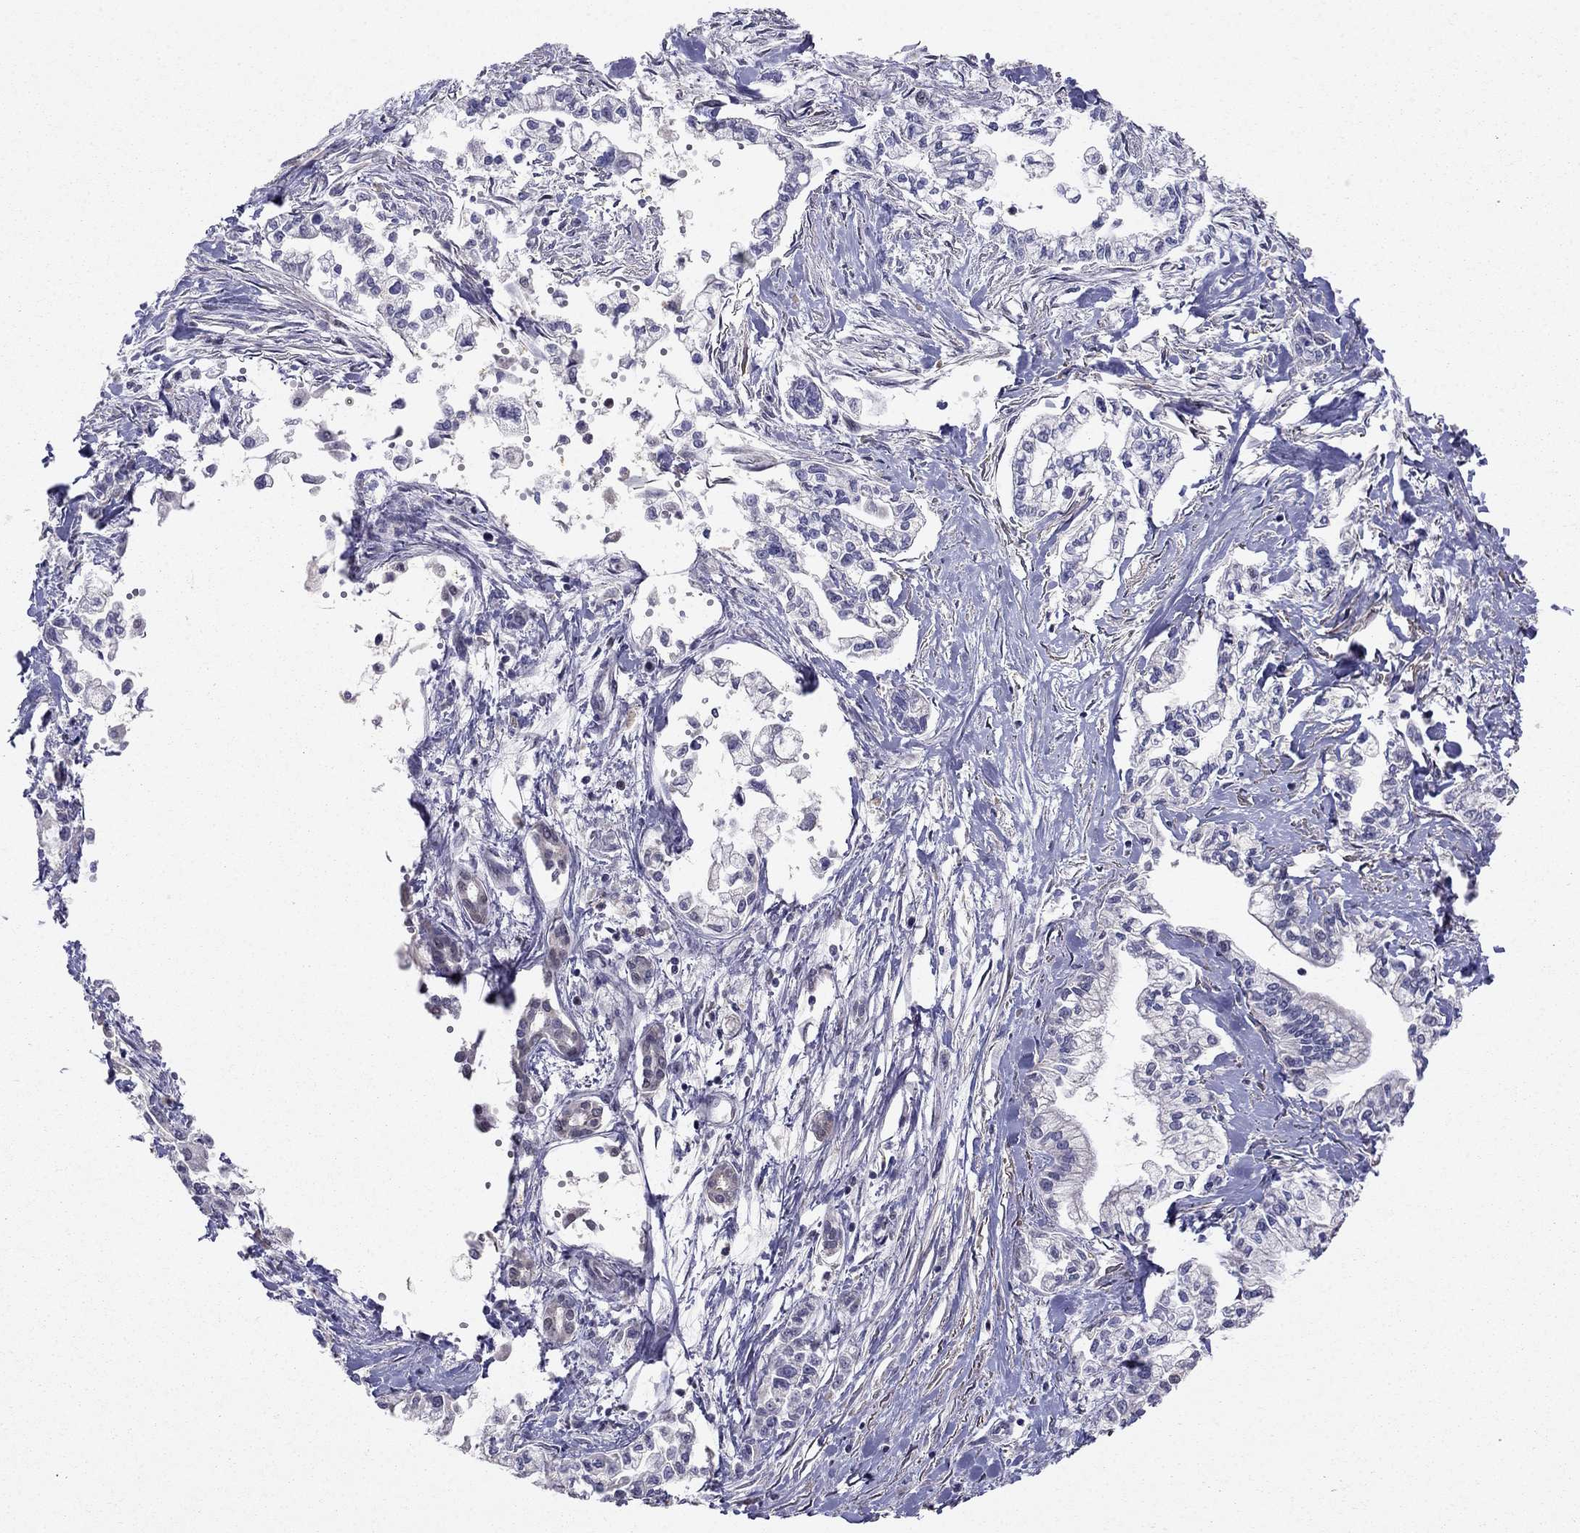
{"staining": {"intensity": "negative", "quantity": "none", "location": "none"}, "tissue": "pancreatic cancer", "cell_type": "Tumor cells", "image_type": "cancer", "snomed": [{"axis": "morphology", "description": "Adenocarcinoma, NOS"}, {"axis": "topography", "description": "Pancreas"}], "caption": "Histopathology image shows no protein staining in tumor cells of adenocarcinoma (pancreatic) tissue.", "gene": "LRRC39", "patient": {"sex": "male", "age": 54}}